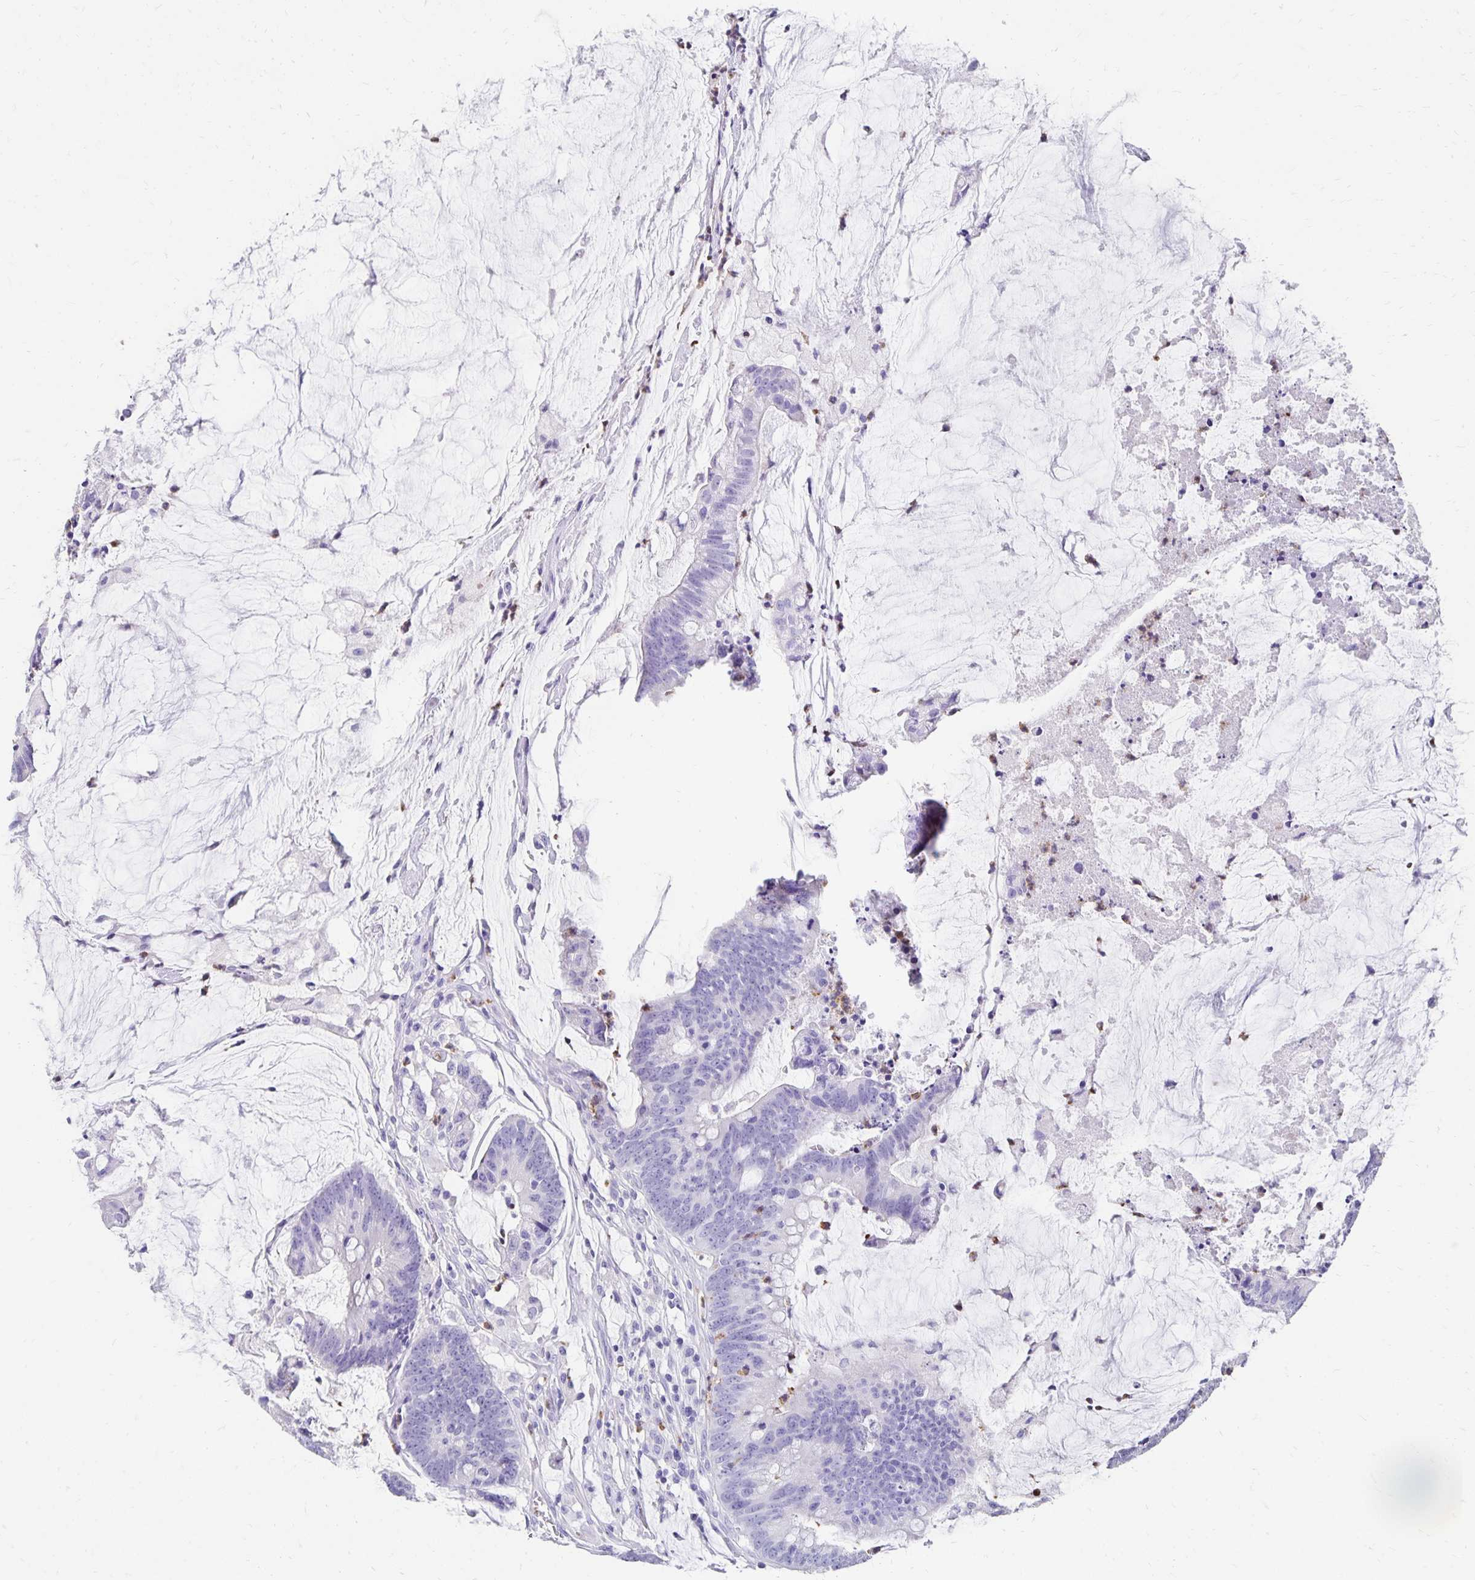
{"staining": {"intensity": "negative", "quantity": "none", "location": "none"}, "tissue": "colorectal cancer", "cell_type": "Tumor cells", "image_type": "cancer", "snomed": [{"axis": "morphology", "description": "Adenocarcinoma, NOS"}, {"axis": "topography", "description": "Colon"}], "caption": "Tumor cells show no significant protein expression in adenocarcinoma (colorectal). Nuclei are stained in blue.", "gene": "DYNLT4", "patient": {"sex": "male", "age": 62}}